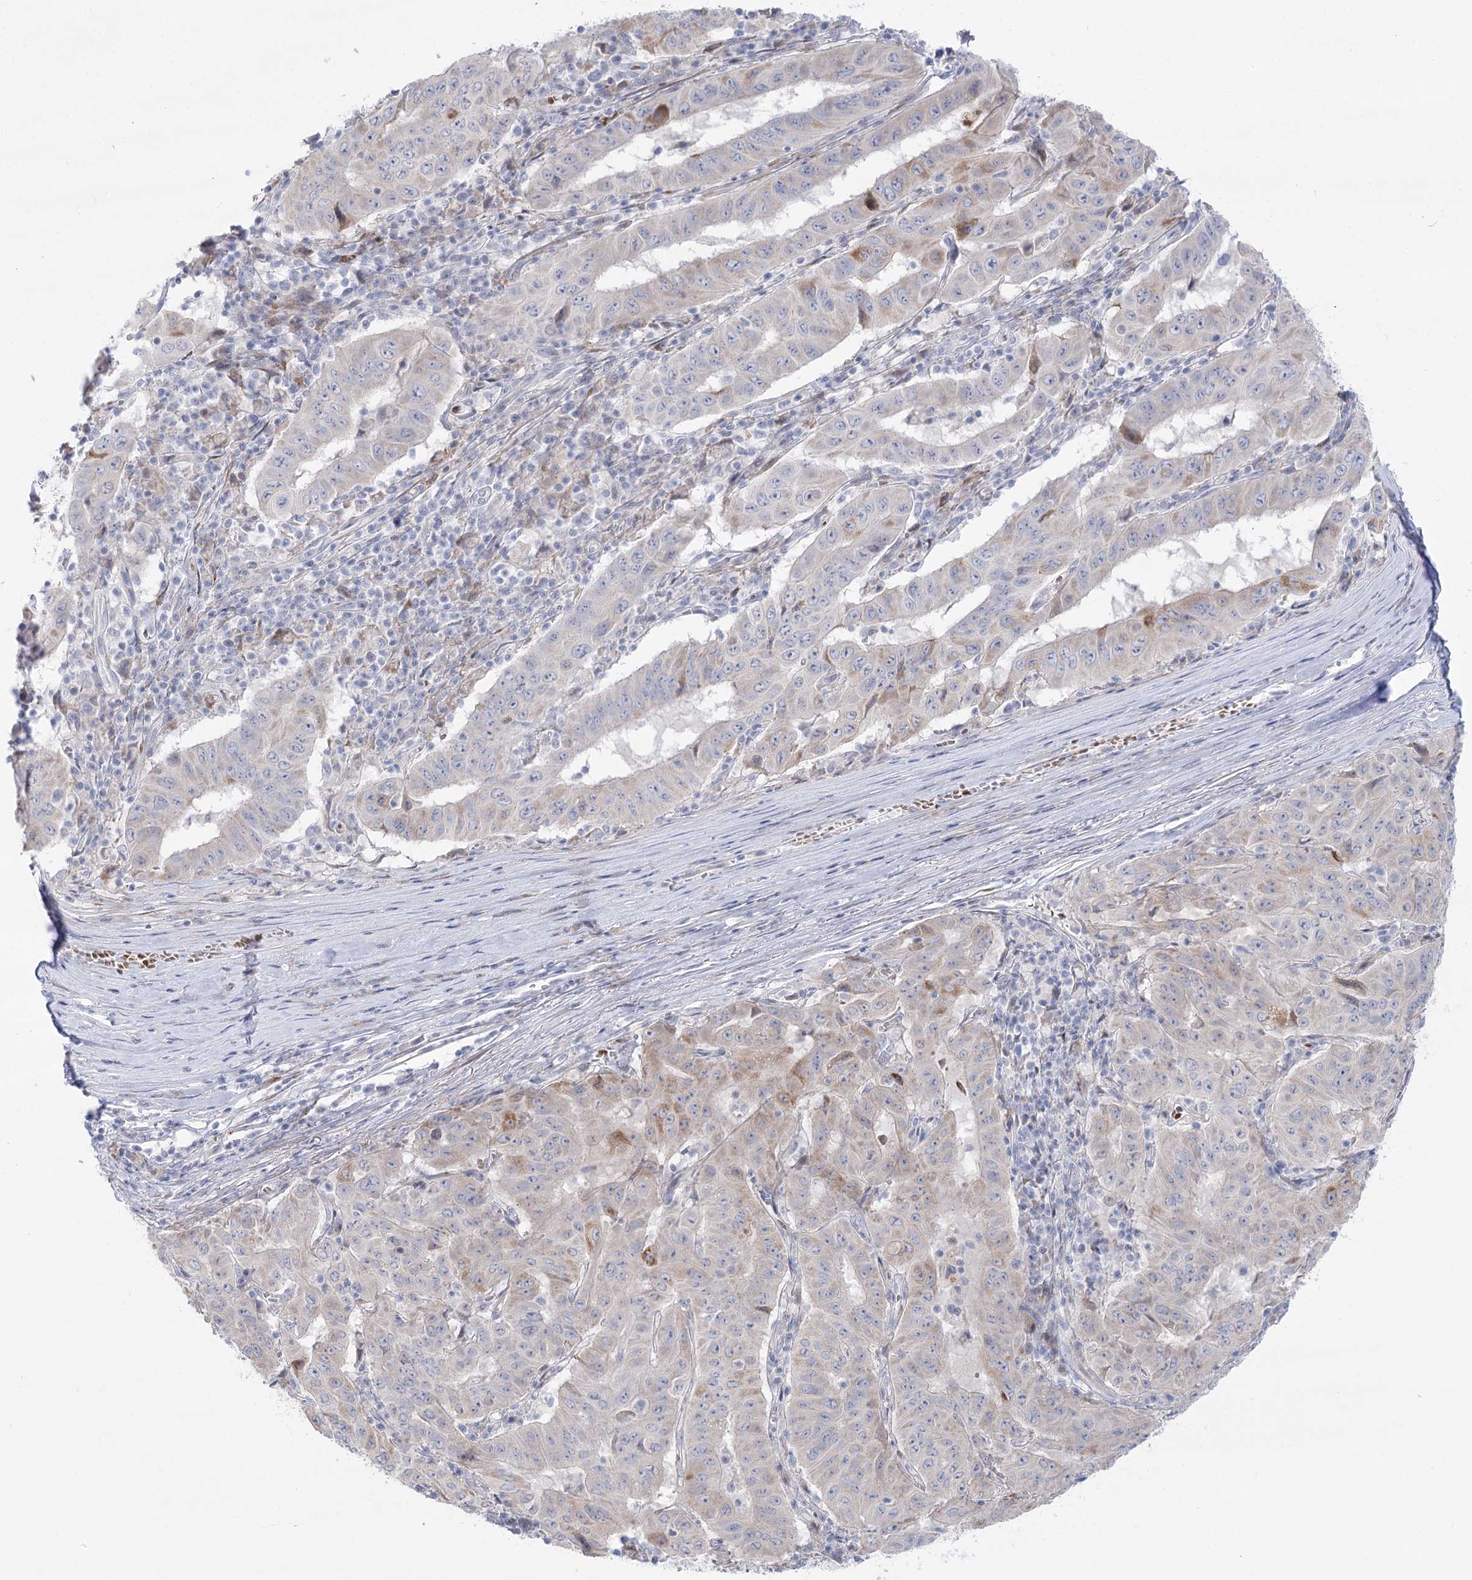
{"staining": {"intensity": "weak", "quantity": "<25%", "location": "cytoplasmic/membranous"}, "tissue": "pancreatic cancer", "cell_type": "Tumor cells", "image_type": "cancer", "snomed": [{"axis": "morphology", "description": "Adenocarcinoma, NOS"}, {"axis": "topography", "description": "Pancreas"}], "caption": "DAB immunohistochemical staining of pancreatic cancer (adenocarcinoma) exhibits no significant positivity in tumor cells.", "gene": "SIAE", "patient": {"sex": "male", "age": 63}}